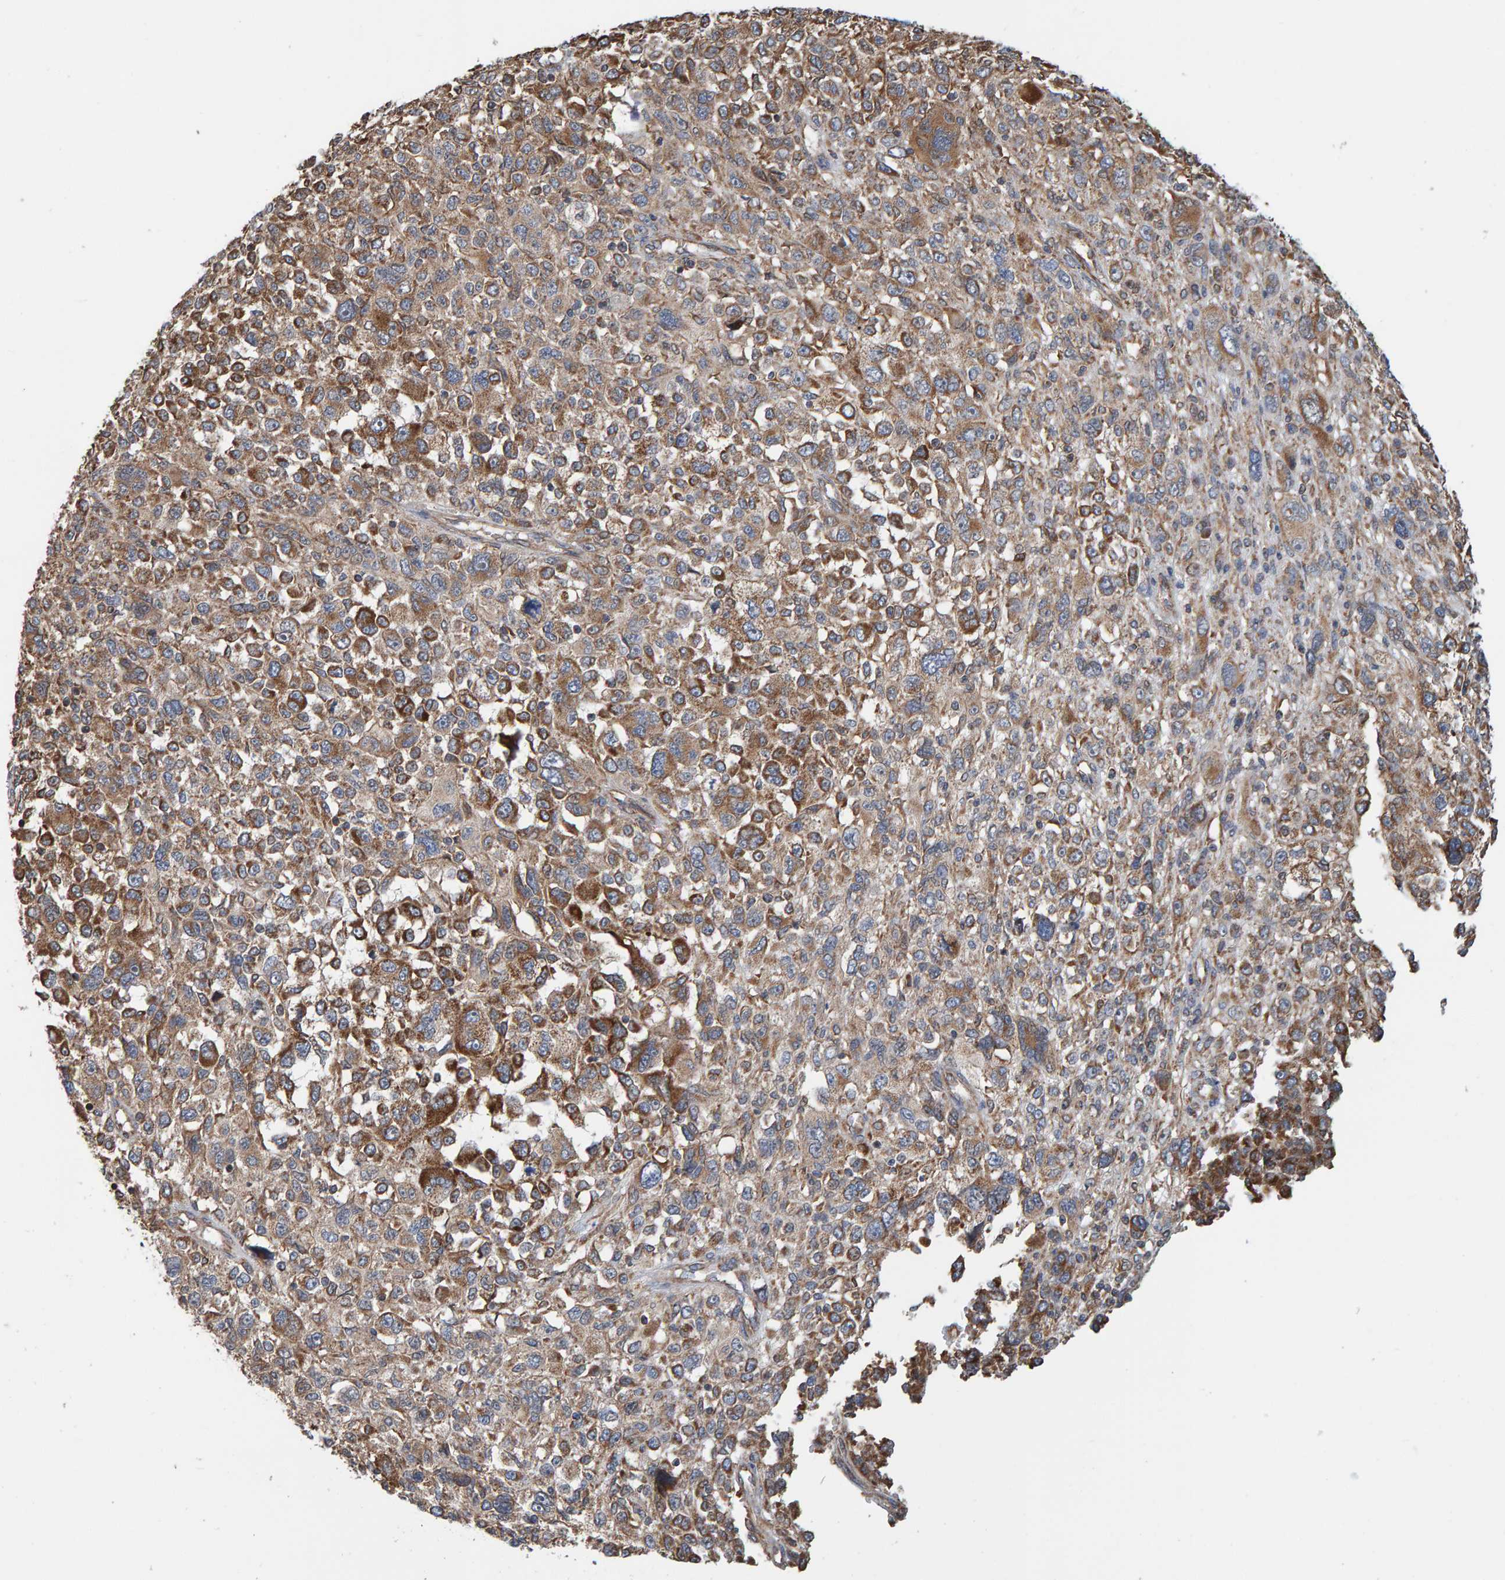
{"staining": {"intensity": "moderate", "quantity": ">75%", "location": "cytoplasmic/membranous"}, "tissue": "melanoma", "cell_type": "Tumor cells", "image_type": "cancer", "snomed": [{"axis": "morphology", "description": "Malignant melanoma, NOS"}, {"axis": "topography", "description": "Skin"}], "caption": "Immunohistochemical staining of human malignant melanoma displays medium levels of moderate cytoplasmic/membranous protein expression in about >75% of tumor cells.", "gene": "MRPL45", "patient": {"sex": "female", "age": 55}}